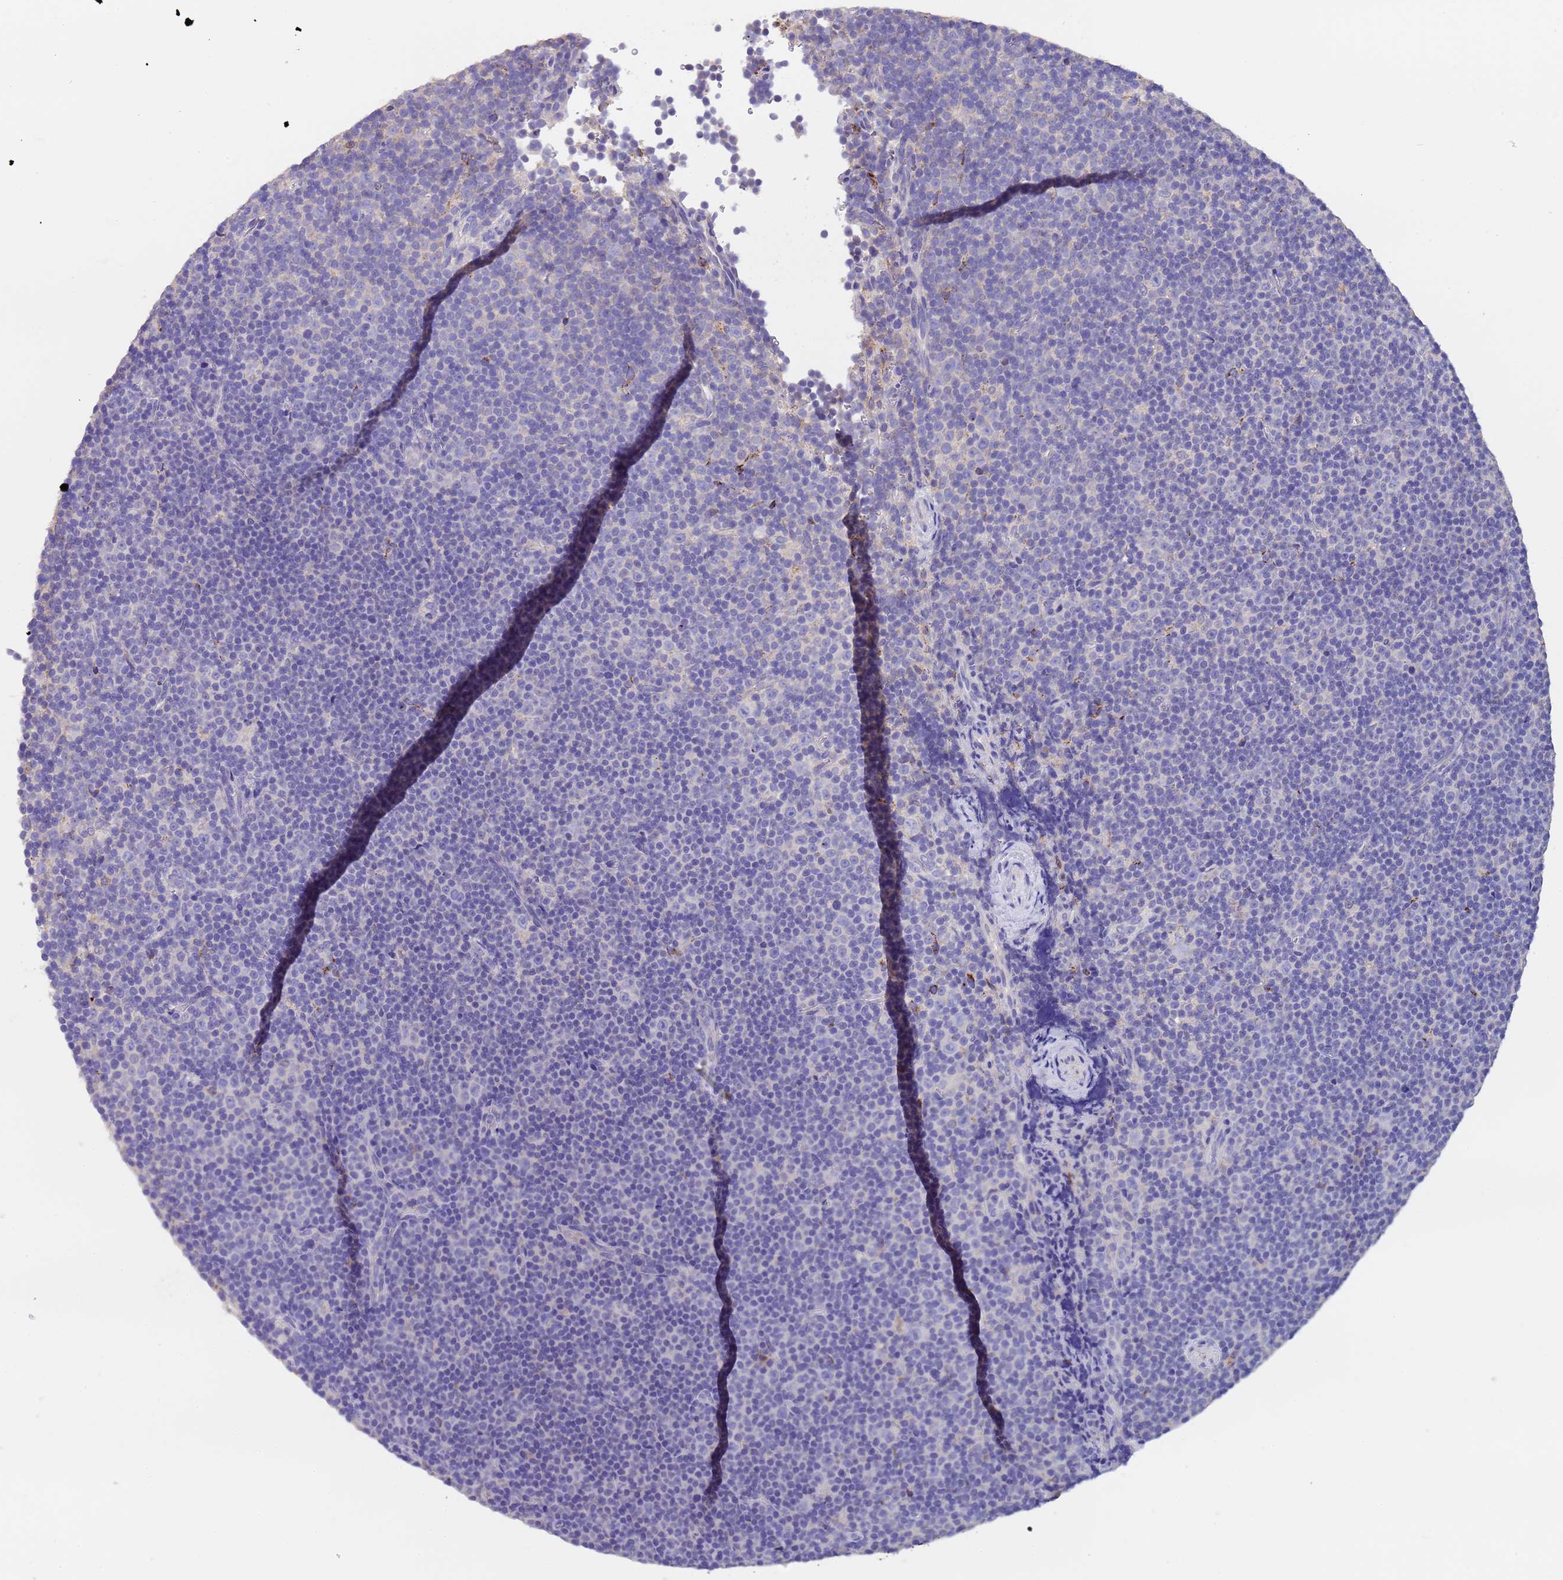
{"staining": {"intensity": "negative", "quantity": "none", "location": "none"}, "tissue": "lymphoma", "cell_type": "Tumor cells", "image_type": "cancer", "snomed": [{"axis": "morphology", "description": "Malignant lymphoma, non-Hodgkin's type, Low grade"}, {"axis": "topography", "description": "Lymph node"}], "caption": "Immunohistochemical staining of low-grade malignant lymphoma, non-Hodgkin's type reveals no significant staining in tumor cells.", "gene": "SLC24A3", "patient": {"sex": "female", "age": 67}}